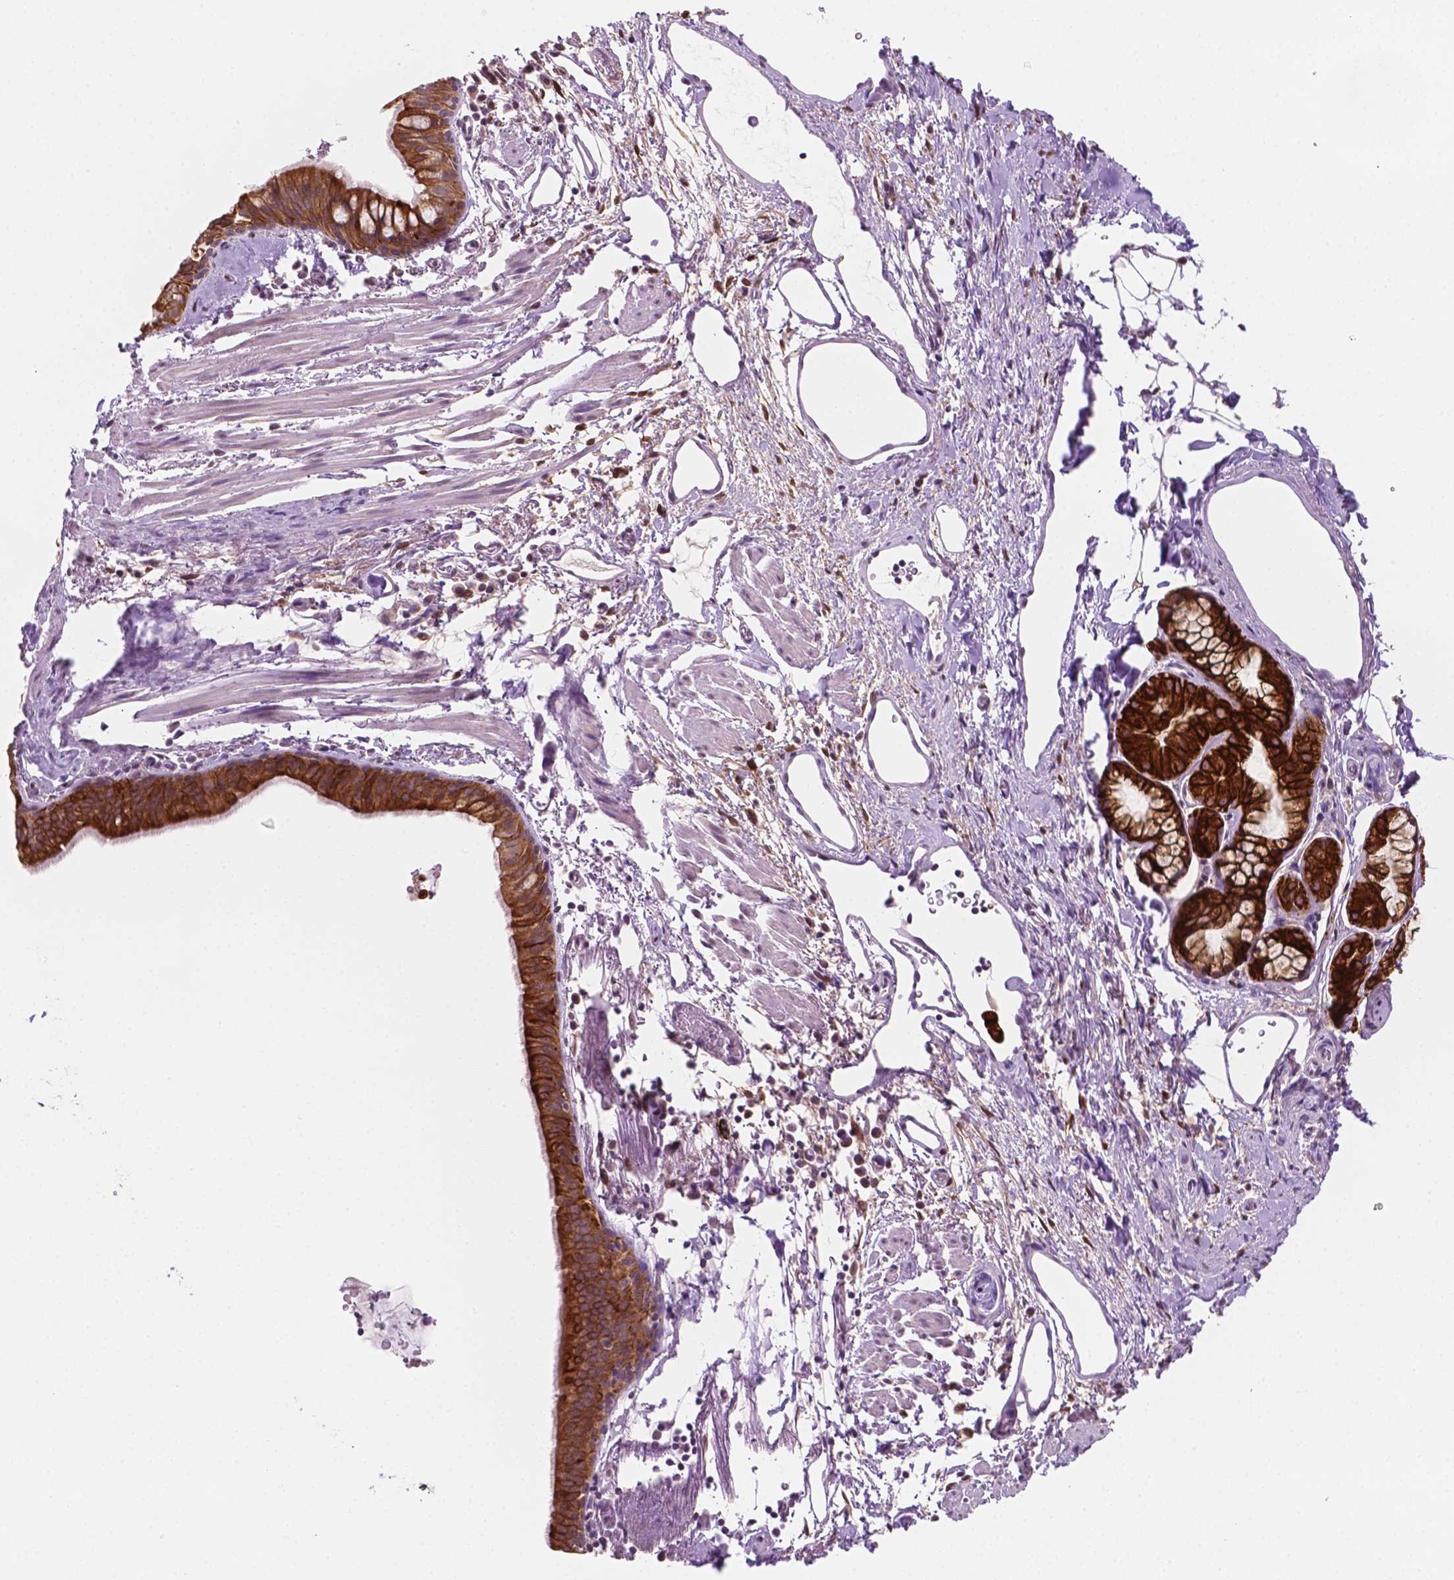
{"staining": {"intensity": "moderate", "quantity": ">75%", "location": "cytoplasmic/membranous"}, "tissue": "bronchus", "cell_type": "Respiratory epithelial cells", "image_type": "normal", "snomed": [{"axis": "morphology", "description": "Normal tissue, NOS"}, {"axis": "morphology", "description": "Adenocarcinoma, NOS"}, {"axis": "topography", "description": "Bronchus"}], "caption": "Bronchus stained with DAB IHC demonstrates medium levels of moderate cytoplasmic/membranous positivity in approximately >75% of respiratory epithelial cells.", "gene": "SHLD3", "patient": {"sex": "male", "age": 68}}